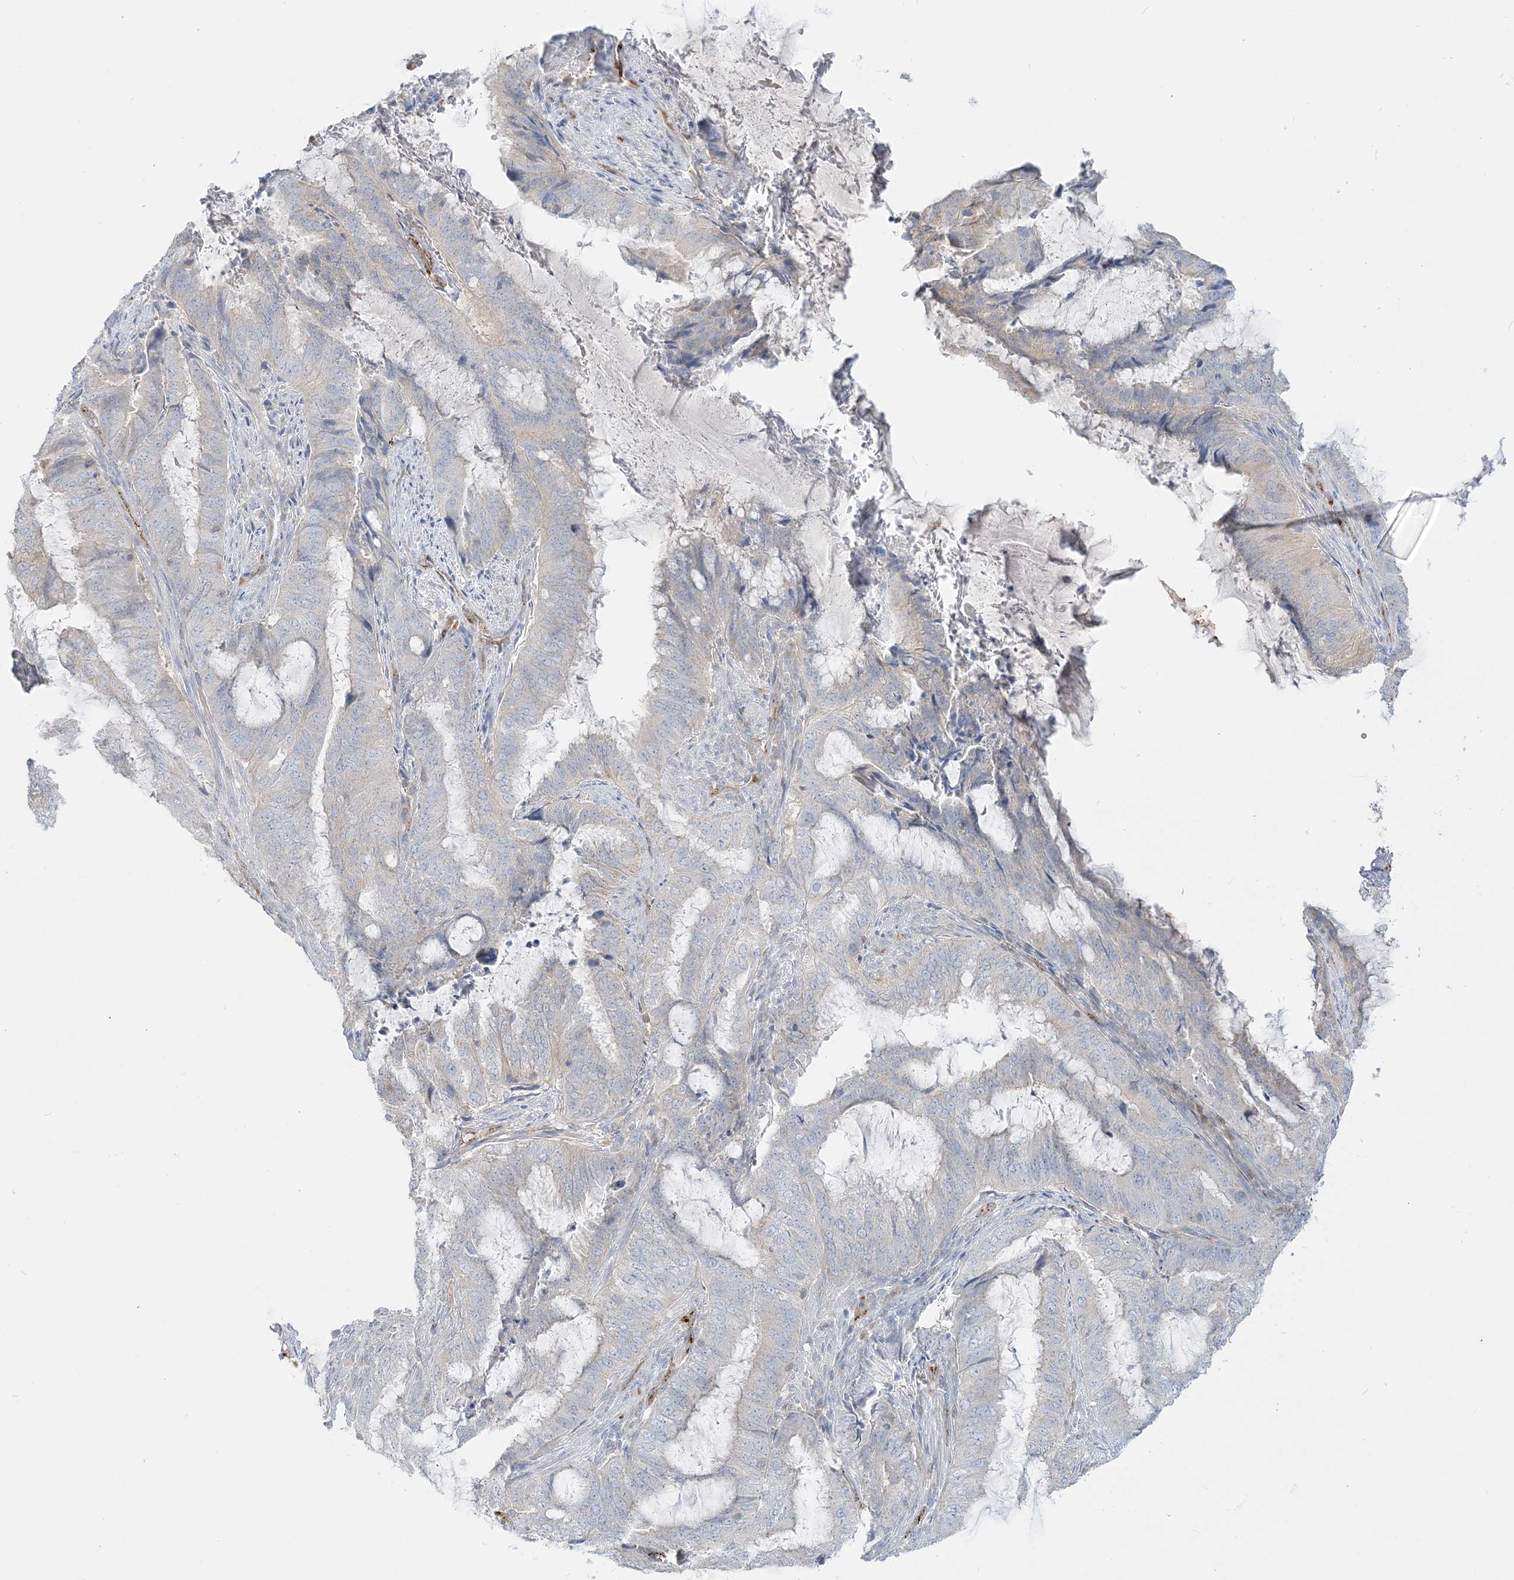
{"staining": {"intensity": "negative", "quantity": "none", "location": "none"}, "tissue": "endometrial cancer", "cell_type": "Tumor cells", "image_type": "cancer", "snomed": [{"axis": "morphology", "description": "Adenocarcinoma, NOS"}, {"axis": "topography", "description": "Endometrium"}], "caption": "This micrograph is of endometrial adenocarcinoma stained with IHC to label a protein in brown with the nuclei are counter-stained blue. There is no expression in tumor cells. (DAB IHC visualized using brightfield microscopy, high magnification).", "gene": "INPP1", "patient": {"sex": "female", "age": 51}}